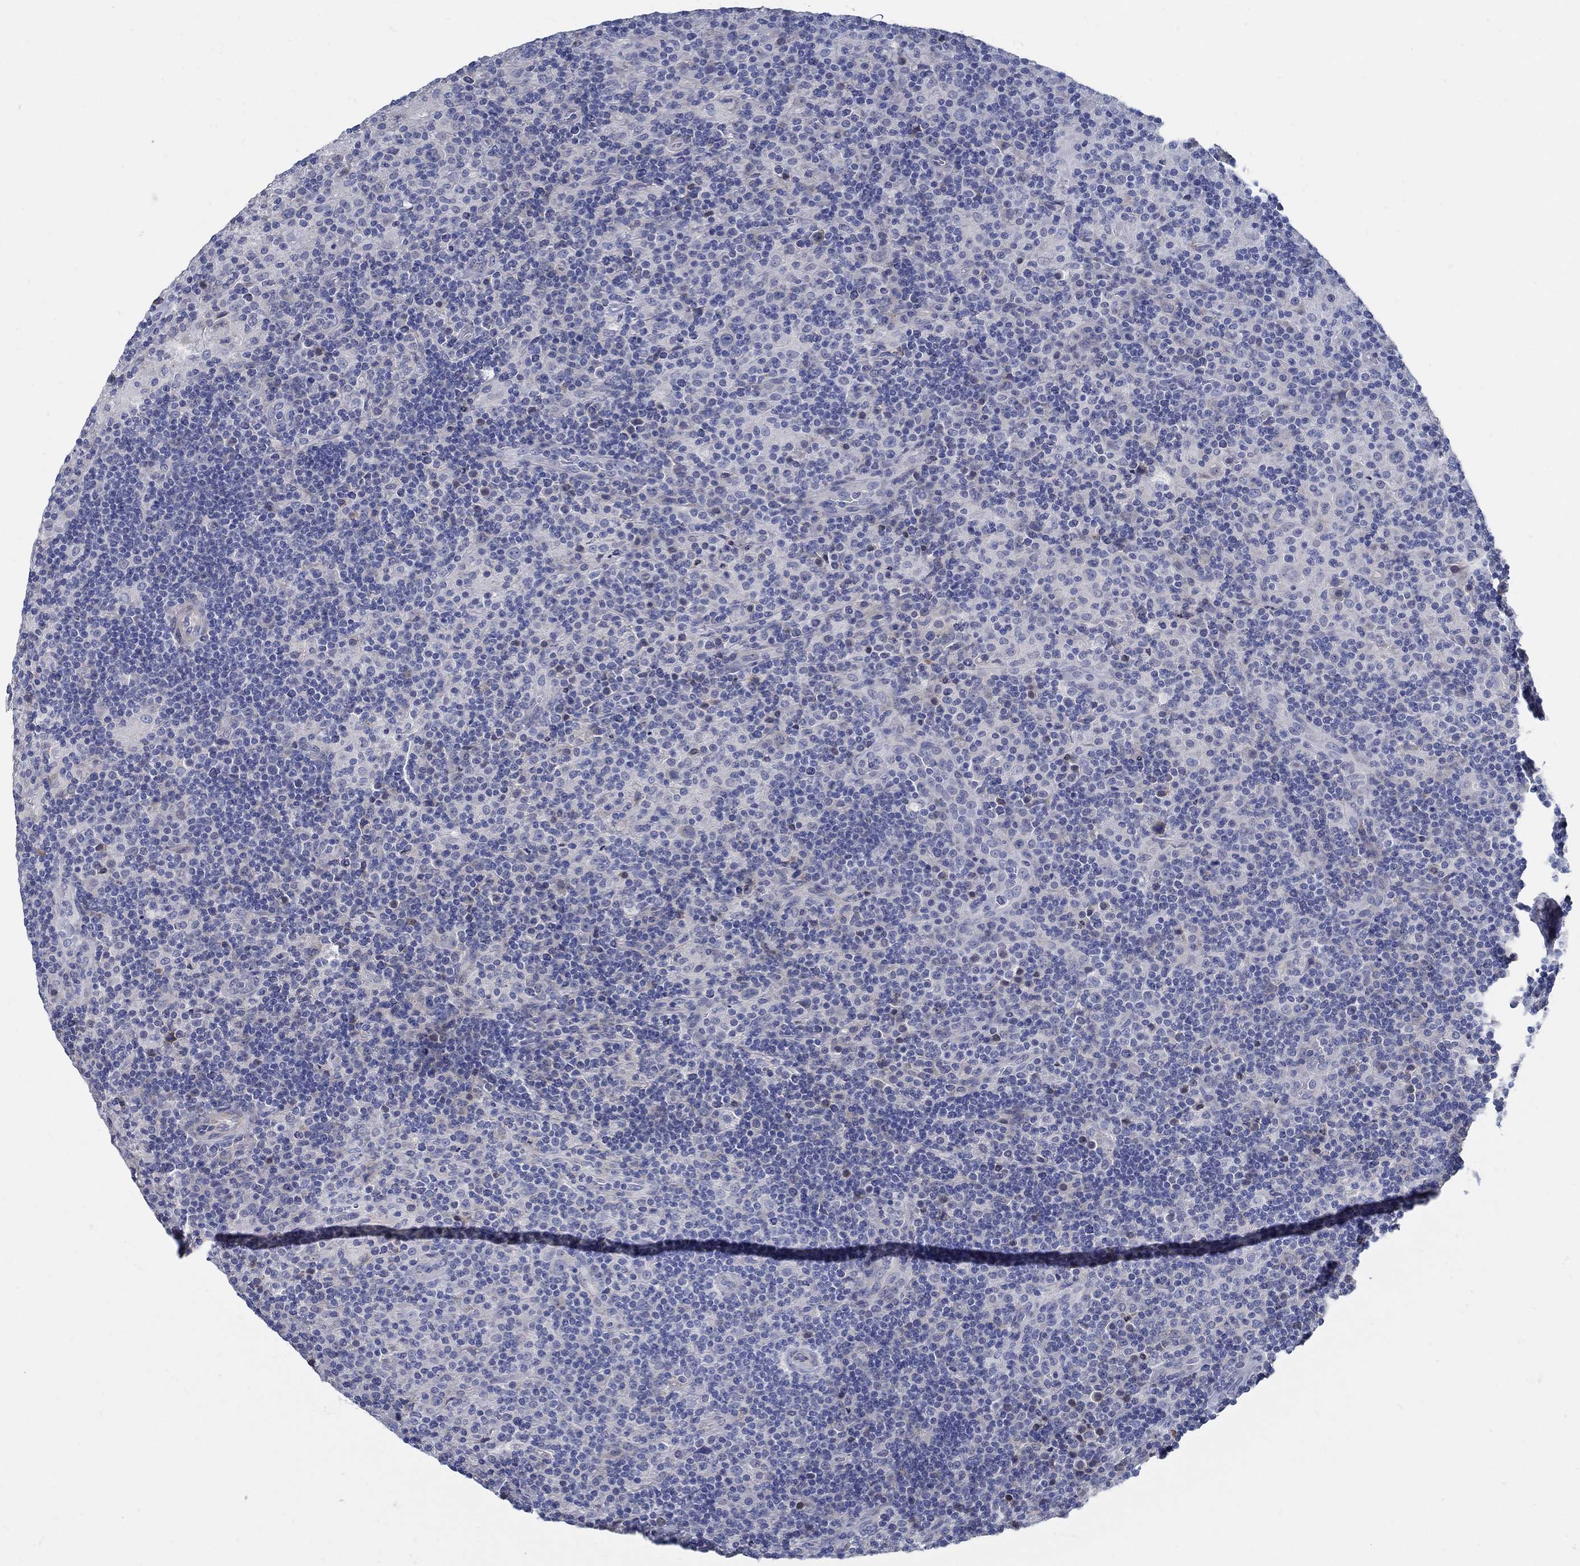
{"staining": {"intensity": "negative", "quantity": "none", "location": "none"}, "tissue": "lymphoma", "cell_type": "Tumor cells", "image_type": "cancer", "snomed": [{"axis": "morphology", "description": "Hodgkin's disease, NOS"}, {"axis": "topography", "description": "Lymph node"}], "caption": "Immunohistochemical staining of human lymphoma displays no significant staining in tumor cells.", "gene": "C15orf39", "patient": {"sex": "male", "age": 70}}